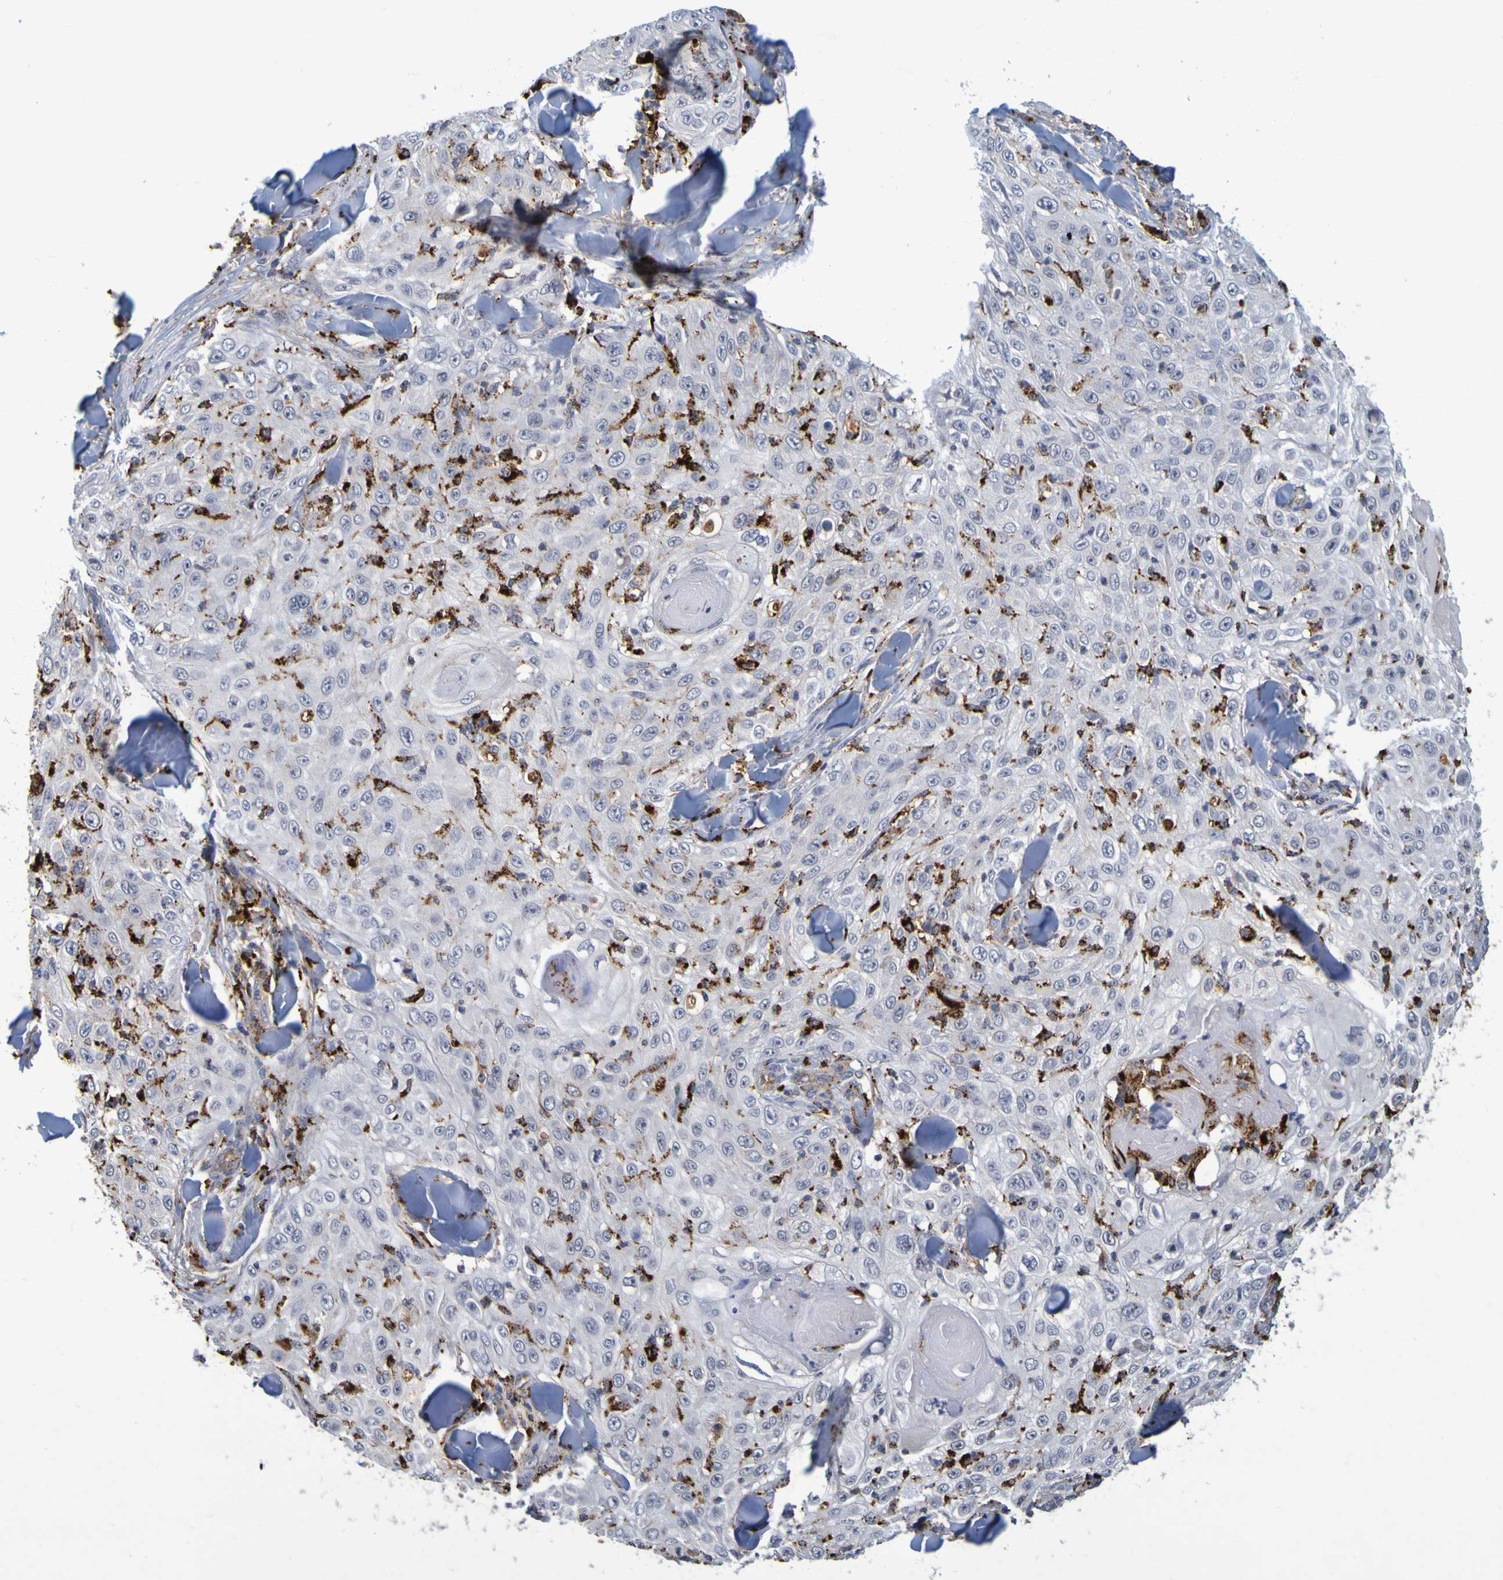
{"staining": {"intensity": "negative", "quantity": "none", "location": "none"}, "tissue": "skin cancer", "cell_type": "Tumor cells", "image_type": "cancer", "snomed": [{"axis": "morphology", "description": "Squamous cell carcinoma, NOS"}, {"axis": "topography", "description": "Skin"}], "caption": "Human skin cancer stained for a protein using IHC shows no expression in tumor cells.", "gene": "TPH1", "patient": {"sex": "male", "age": 86}}